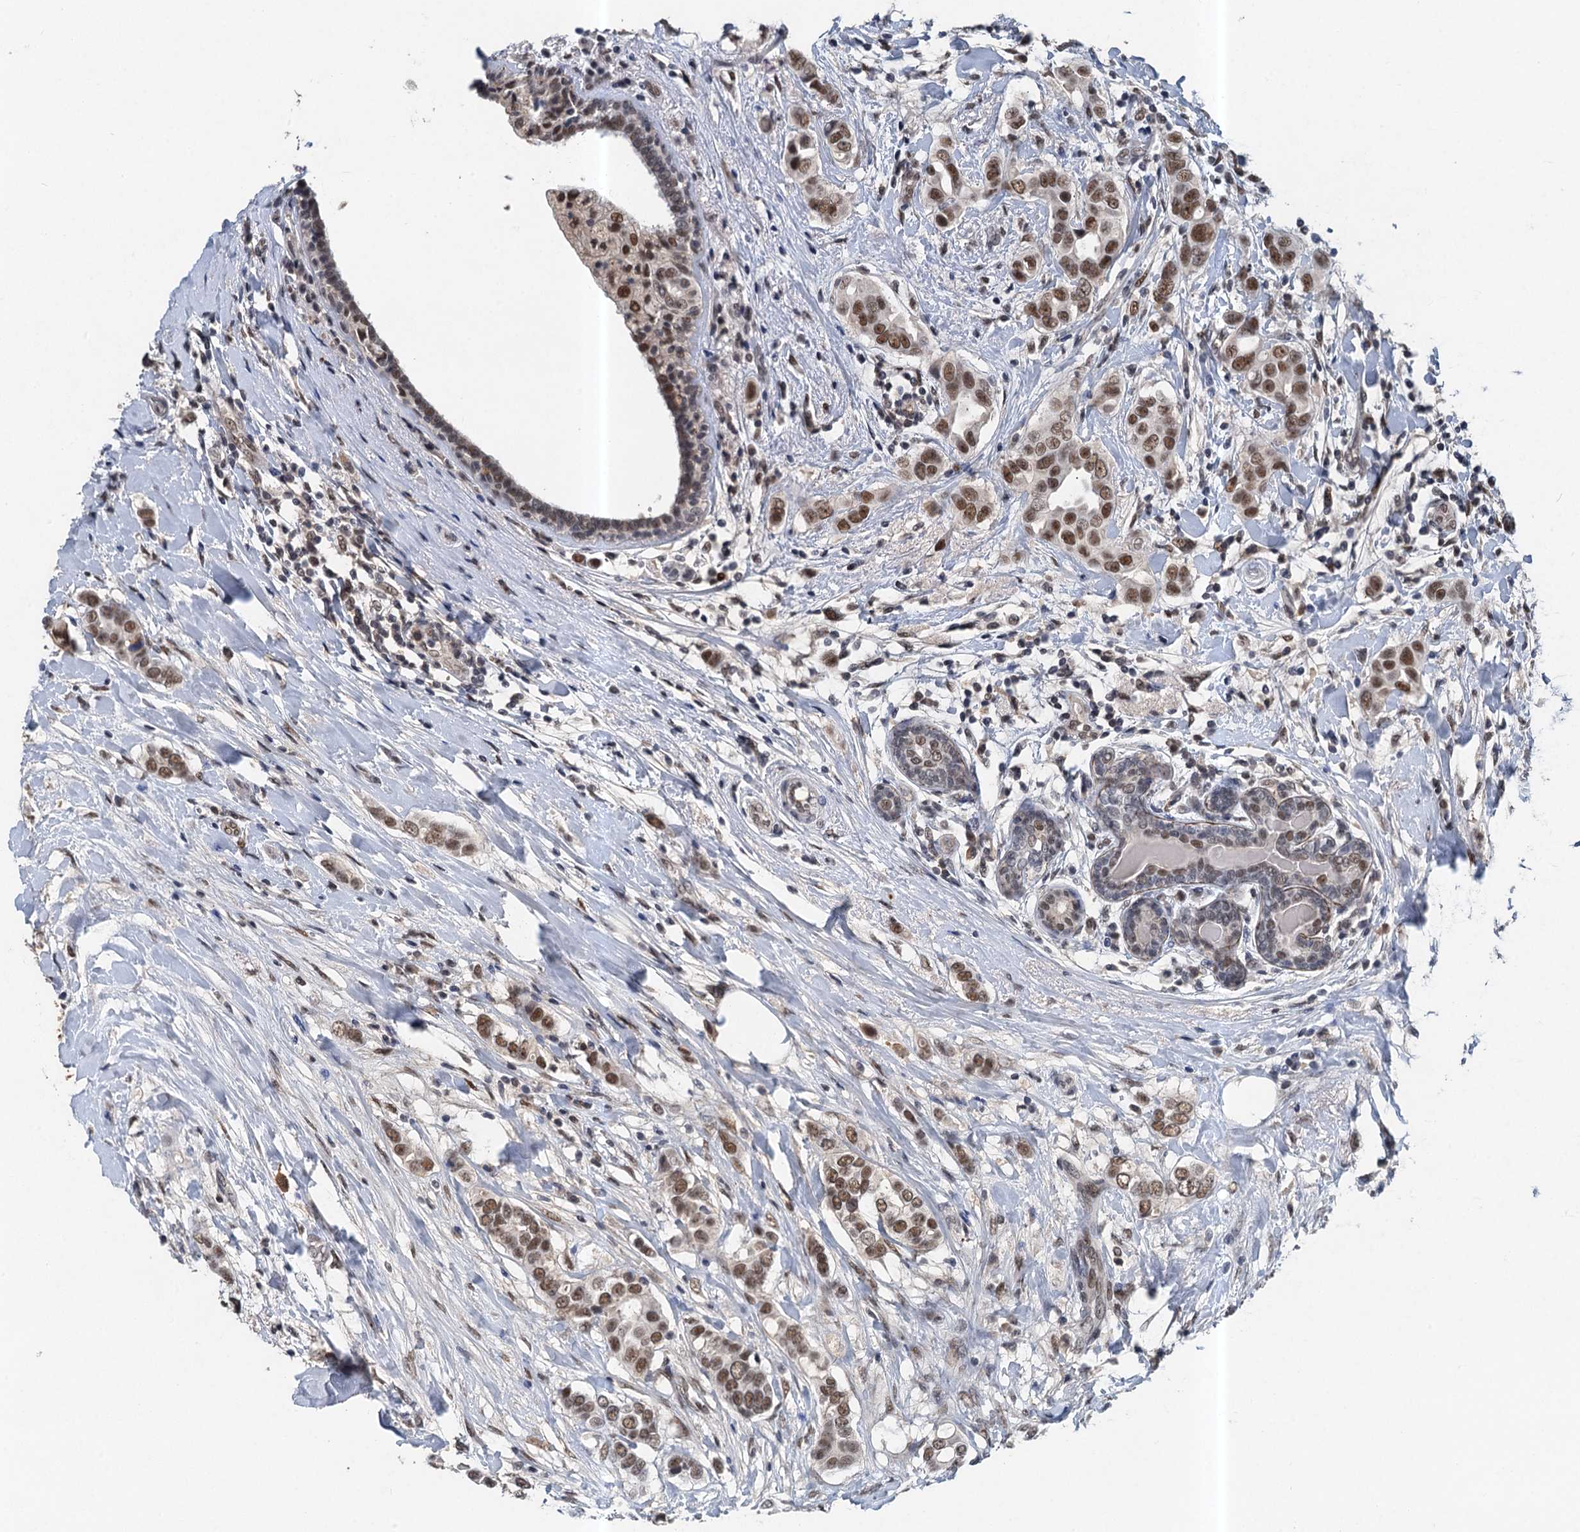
{"staining": {"intensity": "moderate", "quantity": ">75%", "location": "nuclear"}, "tissue": "breast cancer", "cell_type": "Tumor cells", "image_type": "cancer", "snomed": [{"axis": "morphology", "description": "Lobular carcinoma"}, {"axis": "topography", "description": "Breast"}], "caption": "Tumor cells demonstrate medium levels of moderate nuclear expression in approximately >75% of cells in human breast lobular carcinoma.", "gene": "CSTF3", "patient": {"sex": "female", "age": 51}}